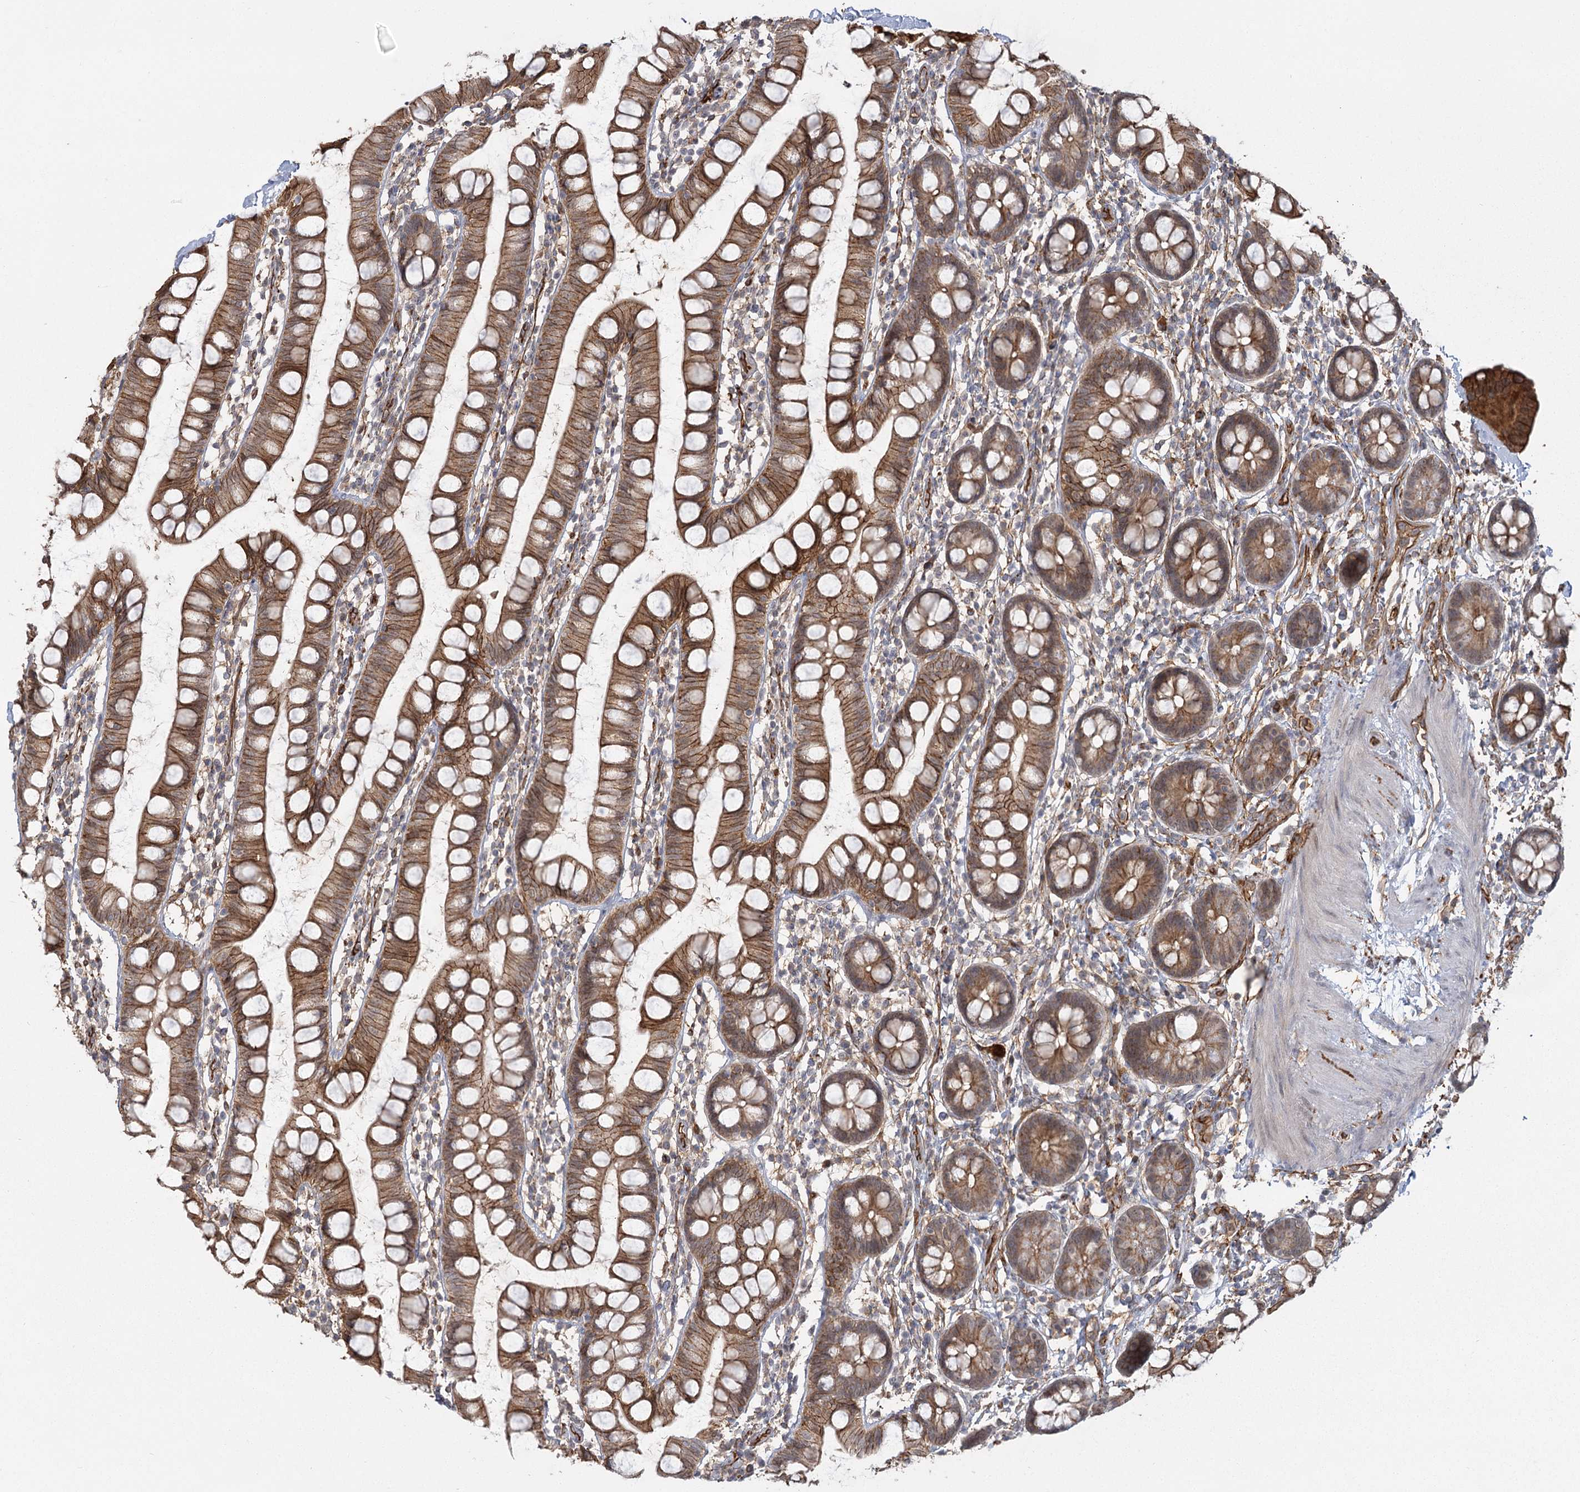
{"staining": {"intensity": "moderate", "quantity": ">75%", "location": "cytoplasmic/membranous"}, "tissue": "small intestine", "cell_type": "Glandular cells", "image_type": "normal", "snomed": [{"axis": "morphology", "description": "Normal tissue, NOS"}, {"axis": "topography", "description": "Small intestine"}], "caption": "There is medium levels of moderate cytoplasmic/membranous staining in glandular cells of unremarkable small intestine, as demonstrated by immunohistochemical staining (brown color).", "gene": "RPP14", "patient": {"sex": "female", "age": 84}}